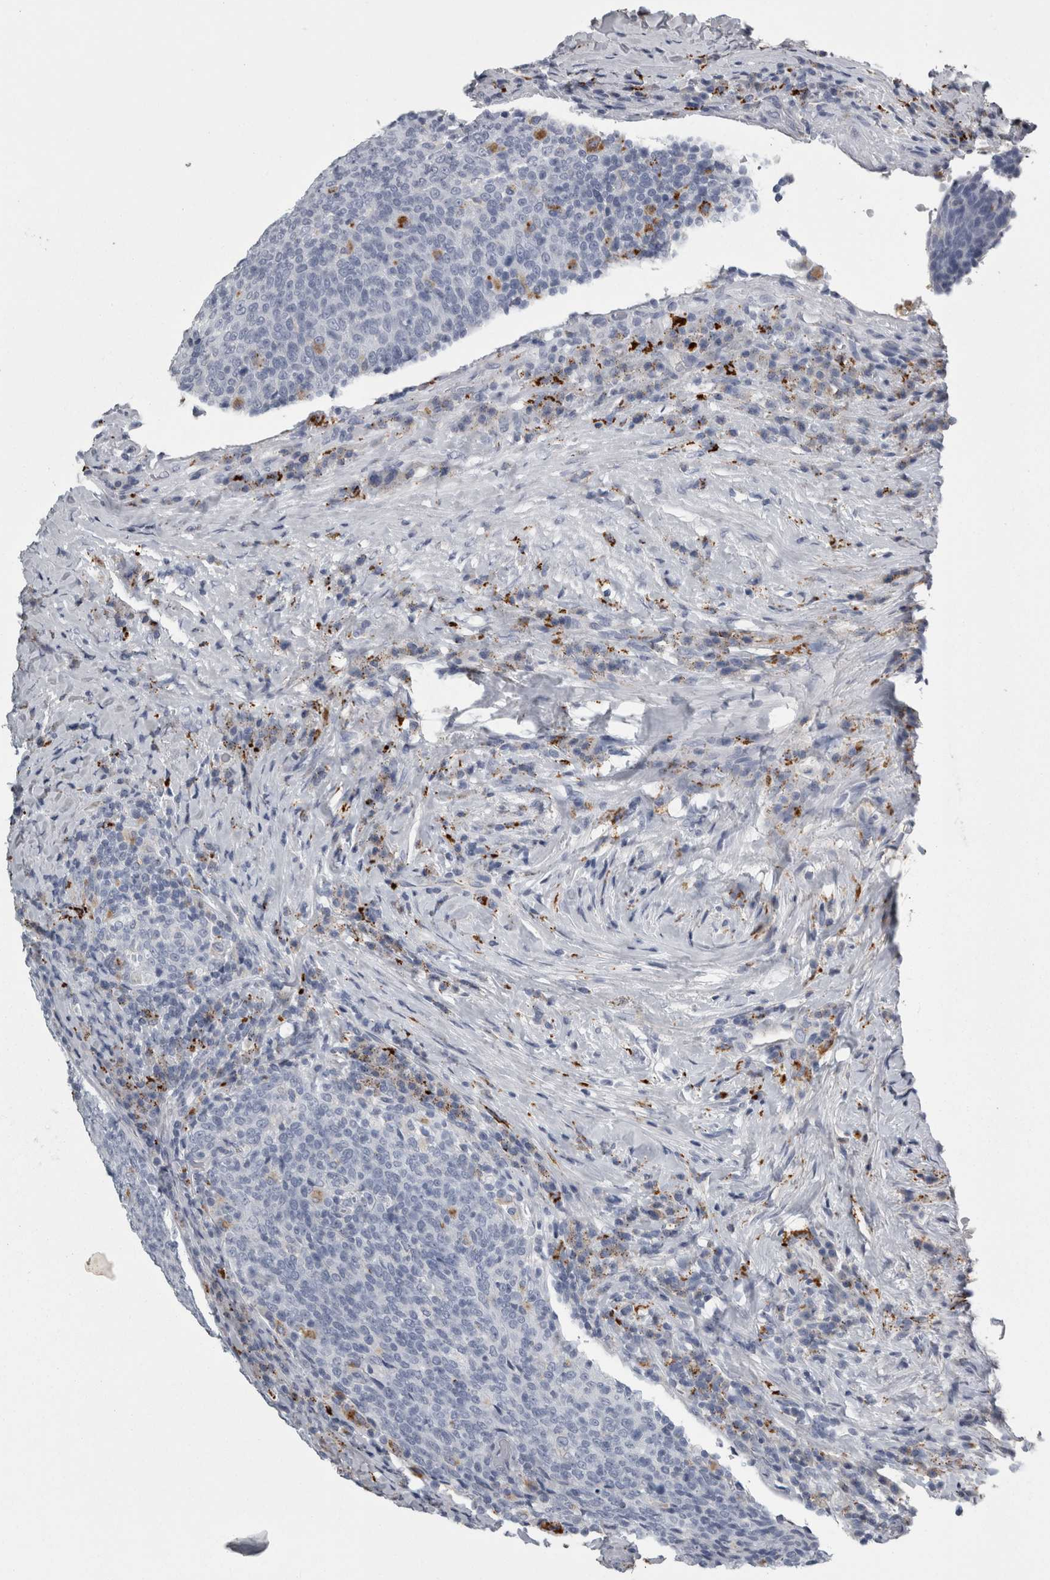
{"staining": {"intensity": "negative", "quantity": "none", "location": "none"}, "tissue": "head and neck cancer", "cell_type": "Tumor cells", "image_type": "cancer", "snomed": [{"axis": "morphology", "description": "Squamous cell carcinoma, NOS"}, {"axis": "morphology", "description": "Squamous cell carcinoma, metastatic, NOS"}, {"axis": "topography", "description": "Lymph node"}, {"axis": "topography", "description": "Head-Neck"}], "caption": "A high-resolution image shows immunohistochemistry (IHC) staining of head and neck squamous cell carcinoma, which displays no significant expression in tumor cells.", "gene": "DPP7", "patient": {"sex": "male", "age": 62}}